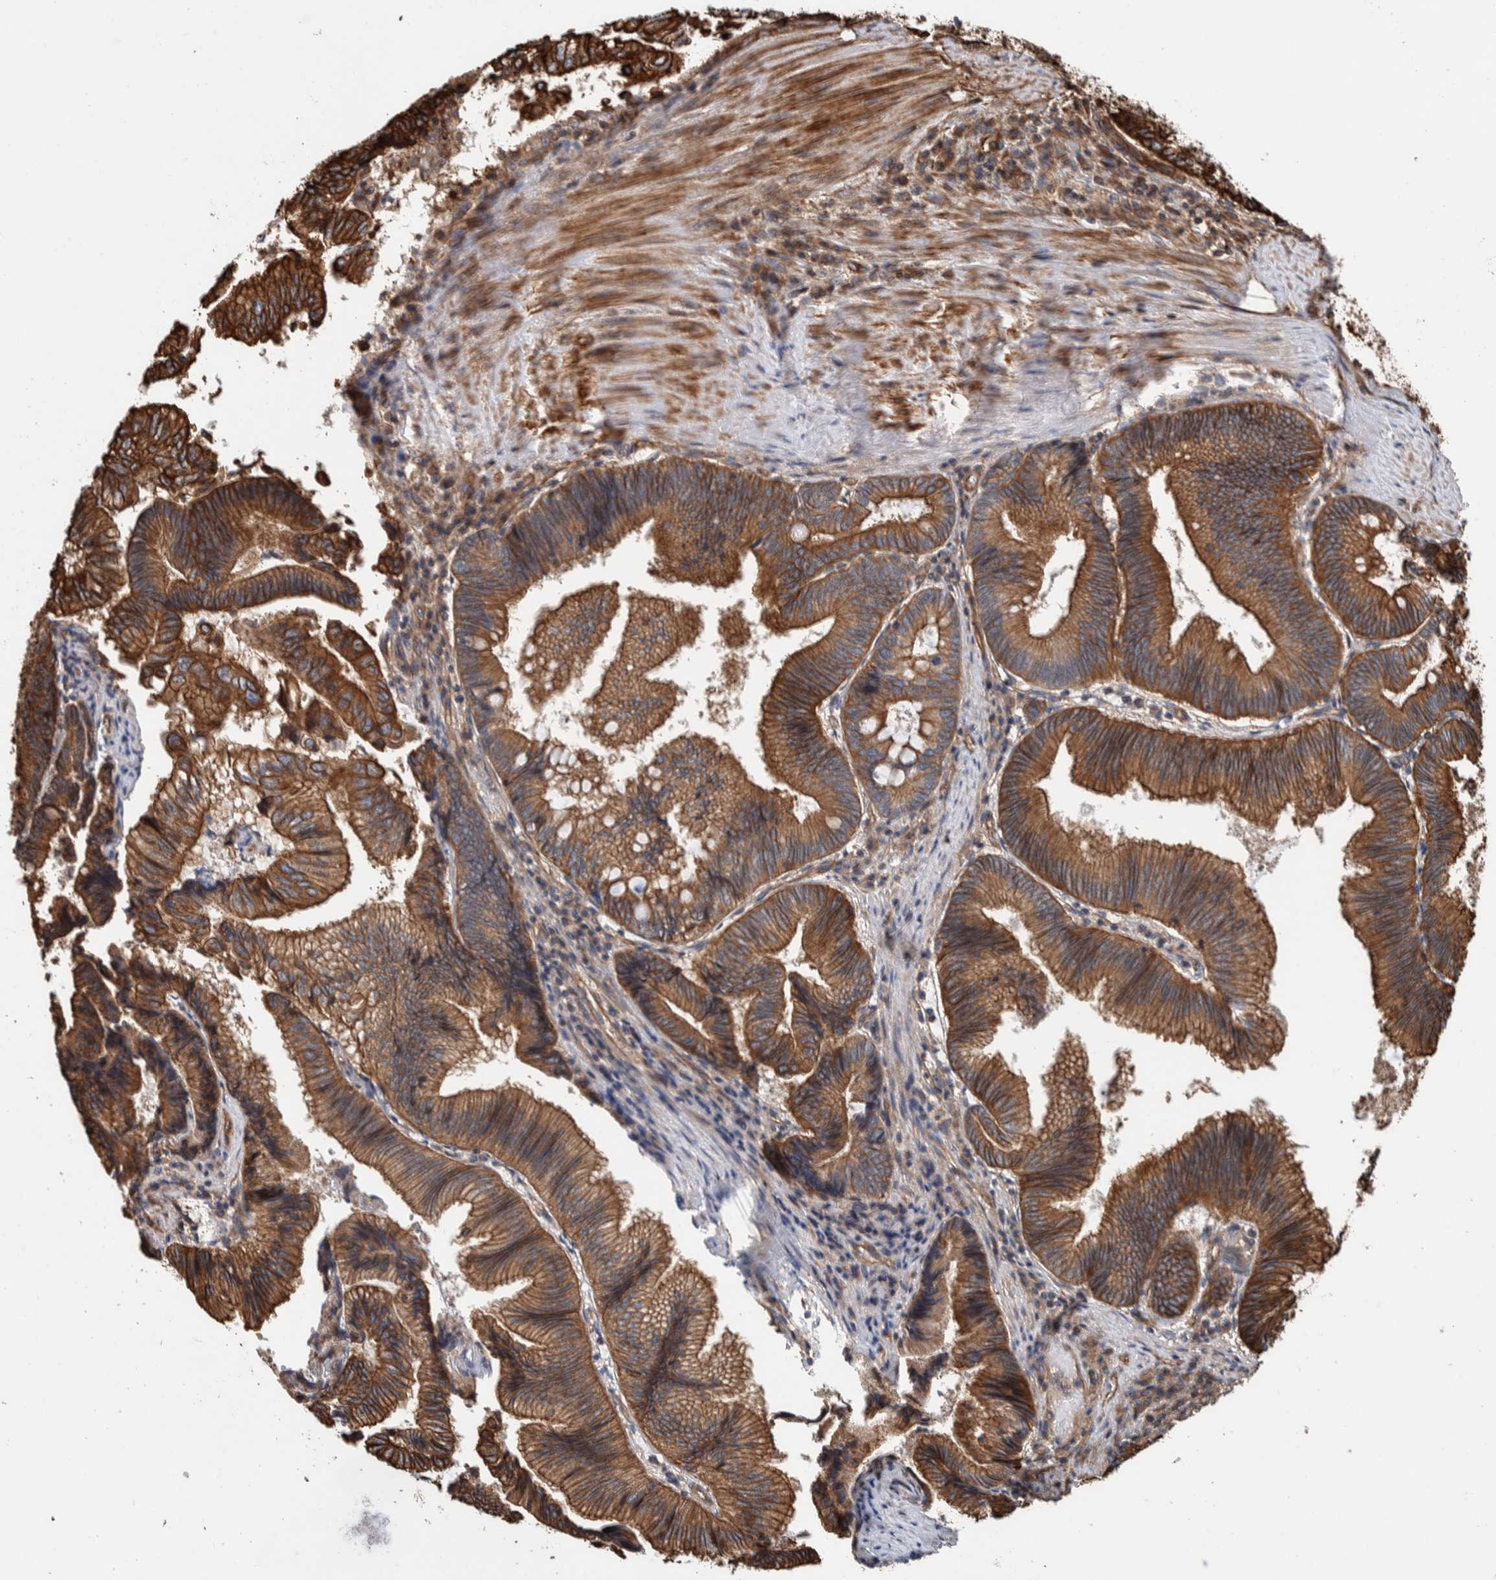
{"staining": {"intensity": "strong", "quantity": ">75%", "location": "cytoplasmic/membranous"}, "tissue": "pancreatic cancer", "cell_type": "Tumor cells", "image_type": "cancer", "snomed": [{"axis": "morphology", "description": "Adenocarcinoma, NOS"}, {"axis": "topography", "description": "Pancreas"}], "caption": "High-magnification brightfield microscopy of pancreatic cancer (adenocarcinoma) stained with DAB (brown) and counterstained with hematoxylin (blue). tumor cells exhibit strong cytoplasmic/membranous expression is appreciated in approximately>75% of cells. (Brightfield microscopy of DAB IHC at high magnification).", "gene": "PKD1L1", "patient": {"sex": "male", "age": 82}}